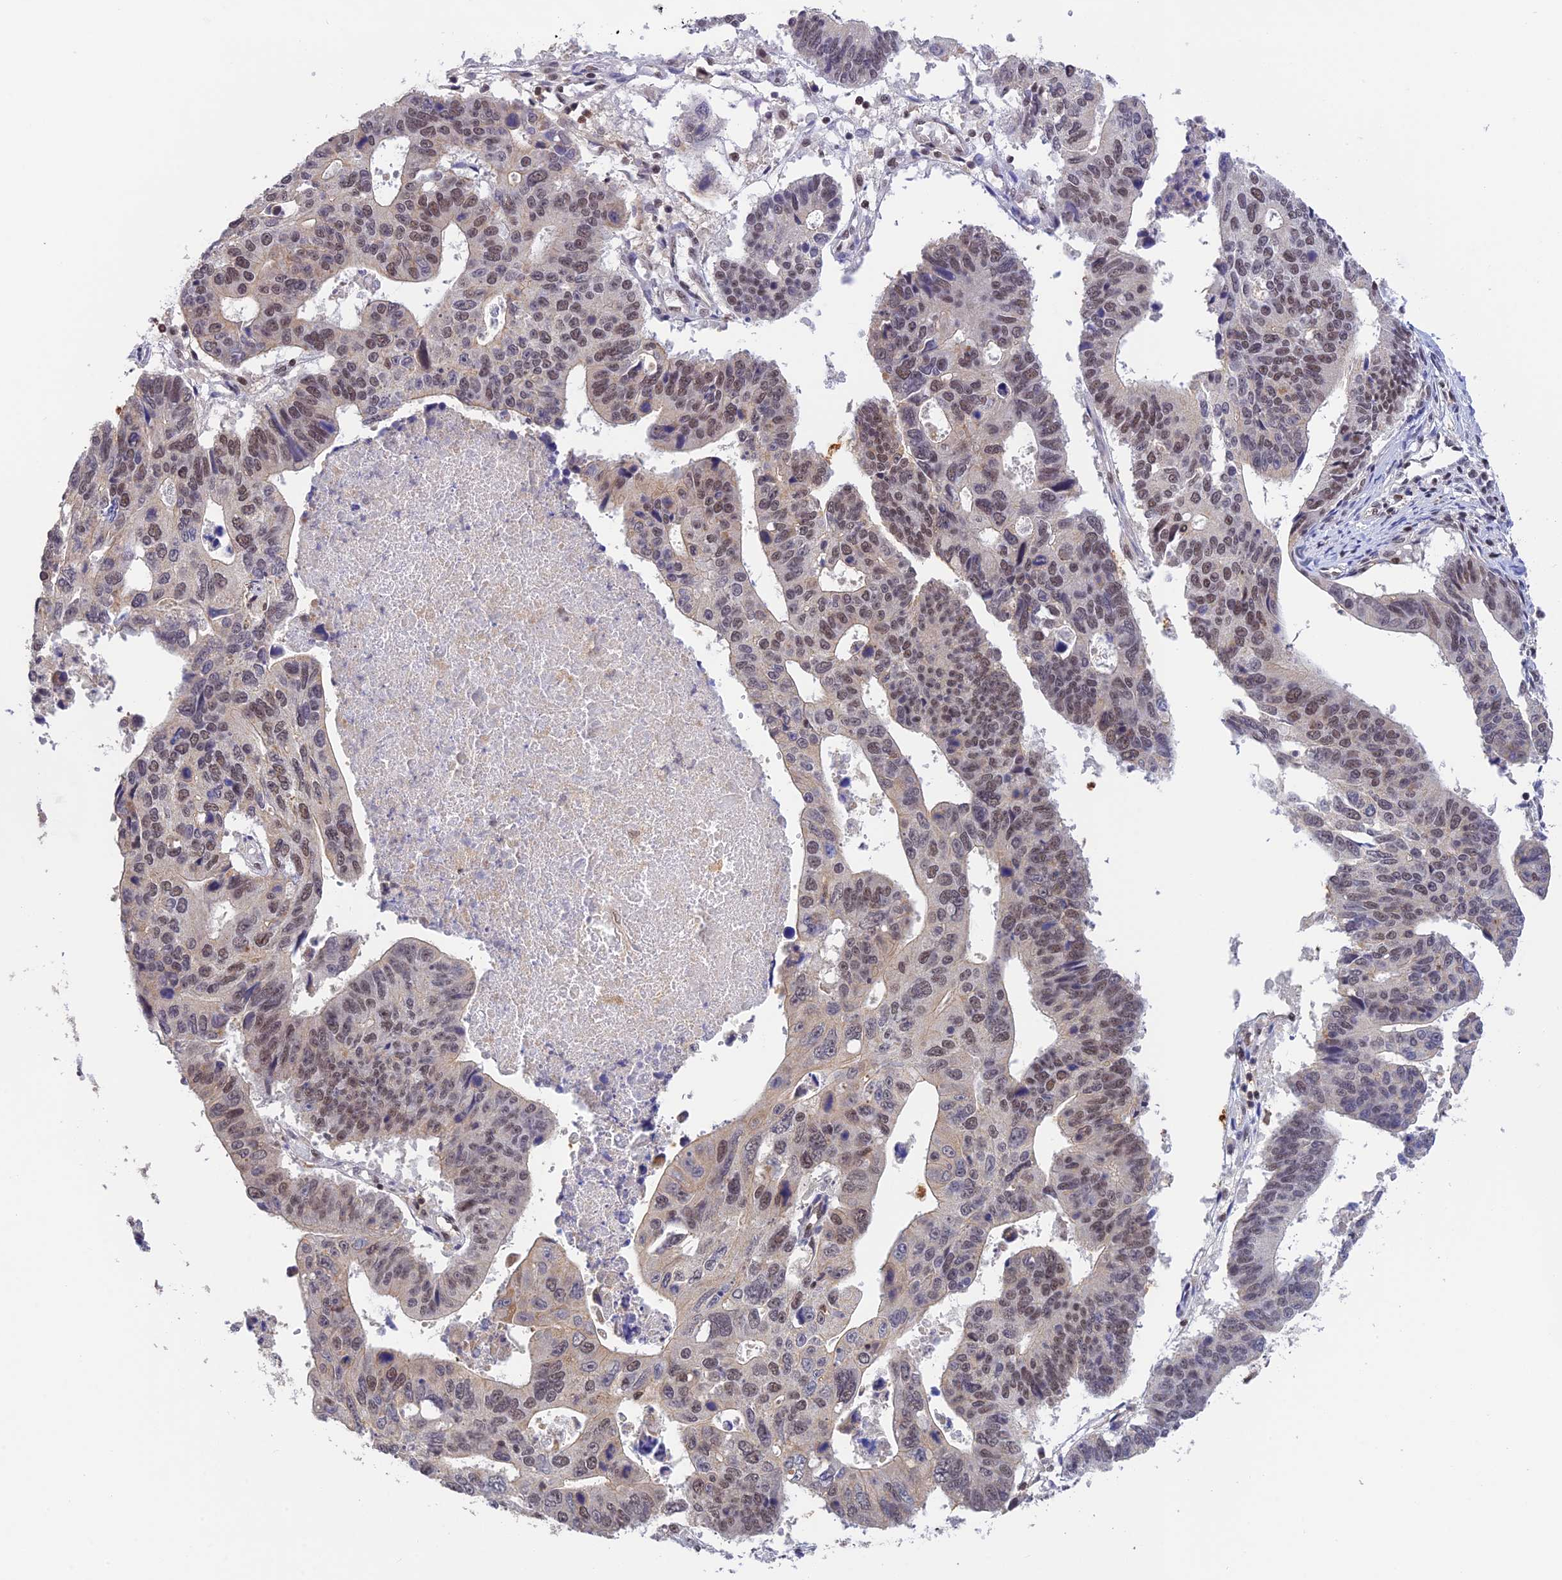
{"staining": {"intensity": "moderate", "quantity": "25%-75%", "location": "nuclear"}, "tissue": "stomach cancer", "cell_type": "Tumor cells", "image_type": "cancer", "snomed": [{"axis": "morphology", "description": "Adenocarcinoma, NOS"}, {"axis": "topography", "description": "Stomach"}], "caption": "A photomicrograph of stomach cancer (adenocarcinoma) stained for a protein shows moderate nuclear brown staining in tumor cells. (DAB IHC with brightfield microscopy, high magnification).", "gene": "THAP11", "patient": {"sex": "male", "age": 59}}